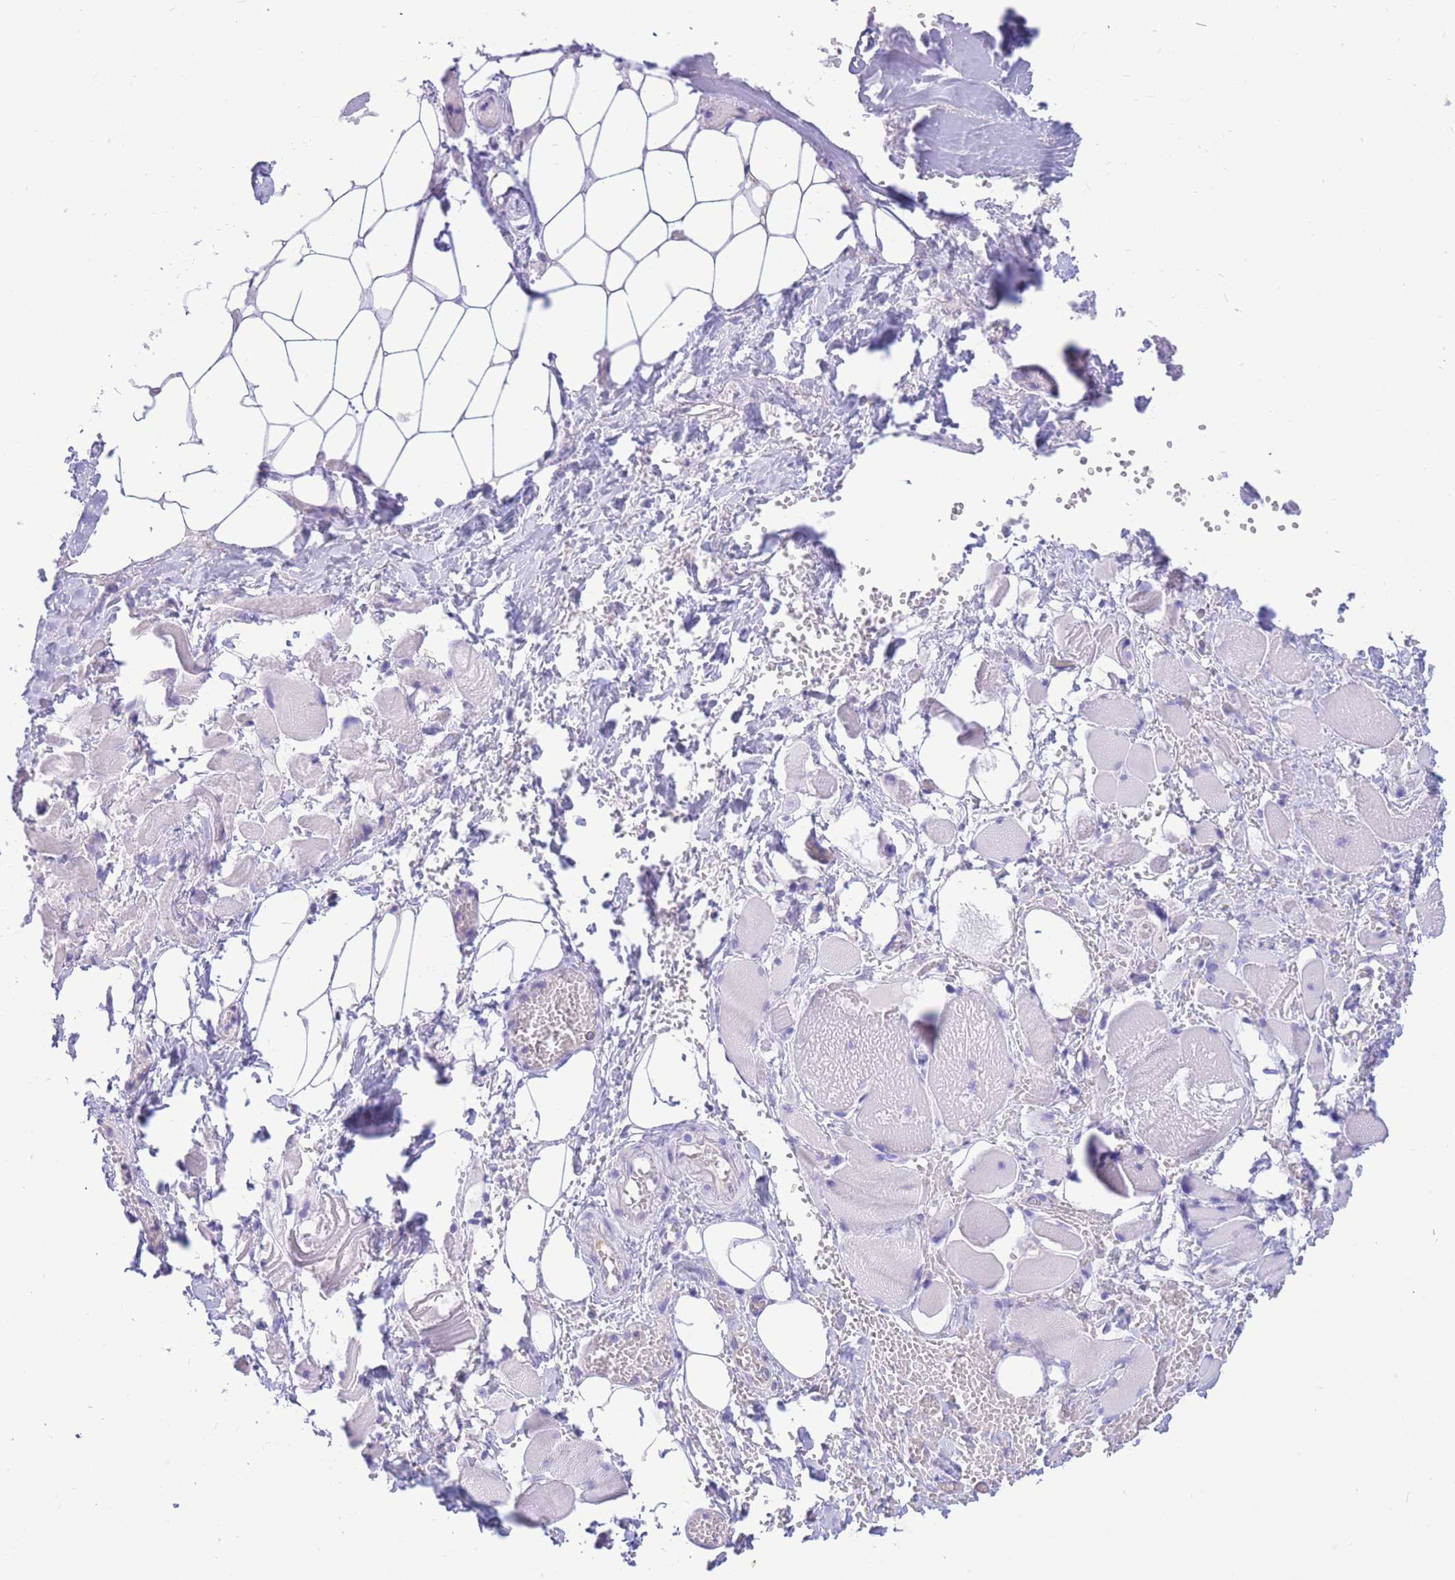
{"staining": {"intensity": "negative", "quantity": "none", "location": "none"}, "tissue": "skeletal muscle", "cell_type": "Myocytes", "image_type": "normal", "snomed": [{"axis": "morphology", "description": "Normal tissue, NOS"}, {"axis": "morphology", "description": "Basal cell carcinoma"}, {"axis": "topography", "description": "Skeletal muscle"}], "caption": "This is a histopathology image of IHC staining of unremarkable skeletal muscle, which shows no positivity in myocytes.", "gene": "SULT1A1", "patient": {"sex": "female", "age": 64}}